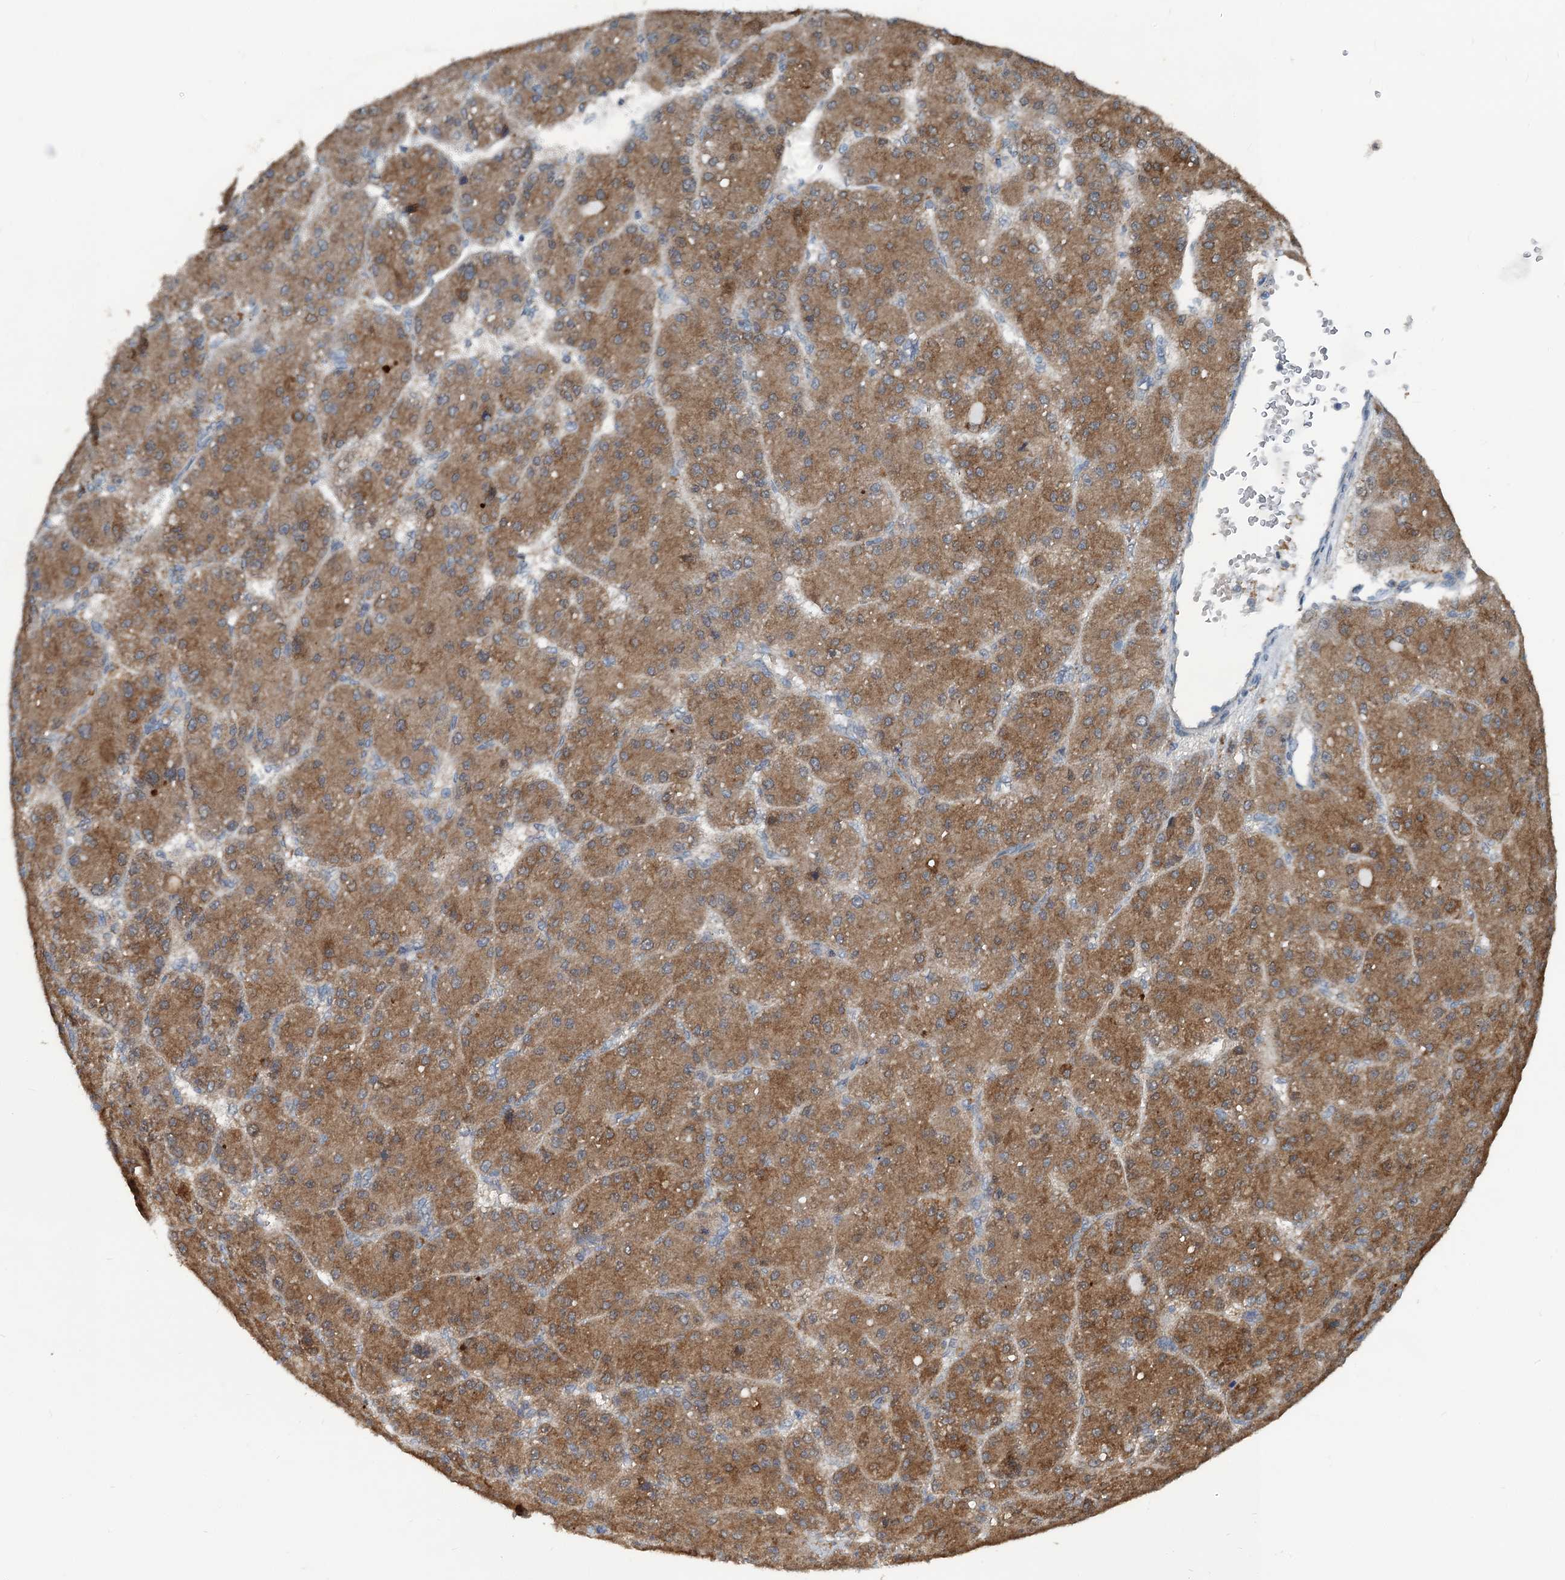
{"staining": {"intensity": "strong", "quantity": ">75%", "location": "cytoplasmic/membranous"}, "tissue": "liver cancer", "cell_type": "Tumor cells", "image_type": "cancer", "snomed": [{"axis": "morphology", "description": "Carcinoma, Hepatocellular, NOS"}, {"axis": "topography", "description": "Liver"}], "caption": "Strong cytoplasmic/membranous staining is present in approximately >75% of tumor cells in hepatocellular carcinoma (liver).", "gene": "GCLM", "patient": {"sex": "male", "age": 67}}